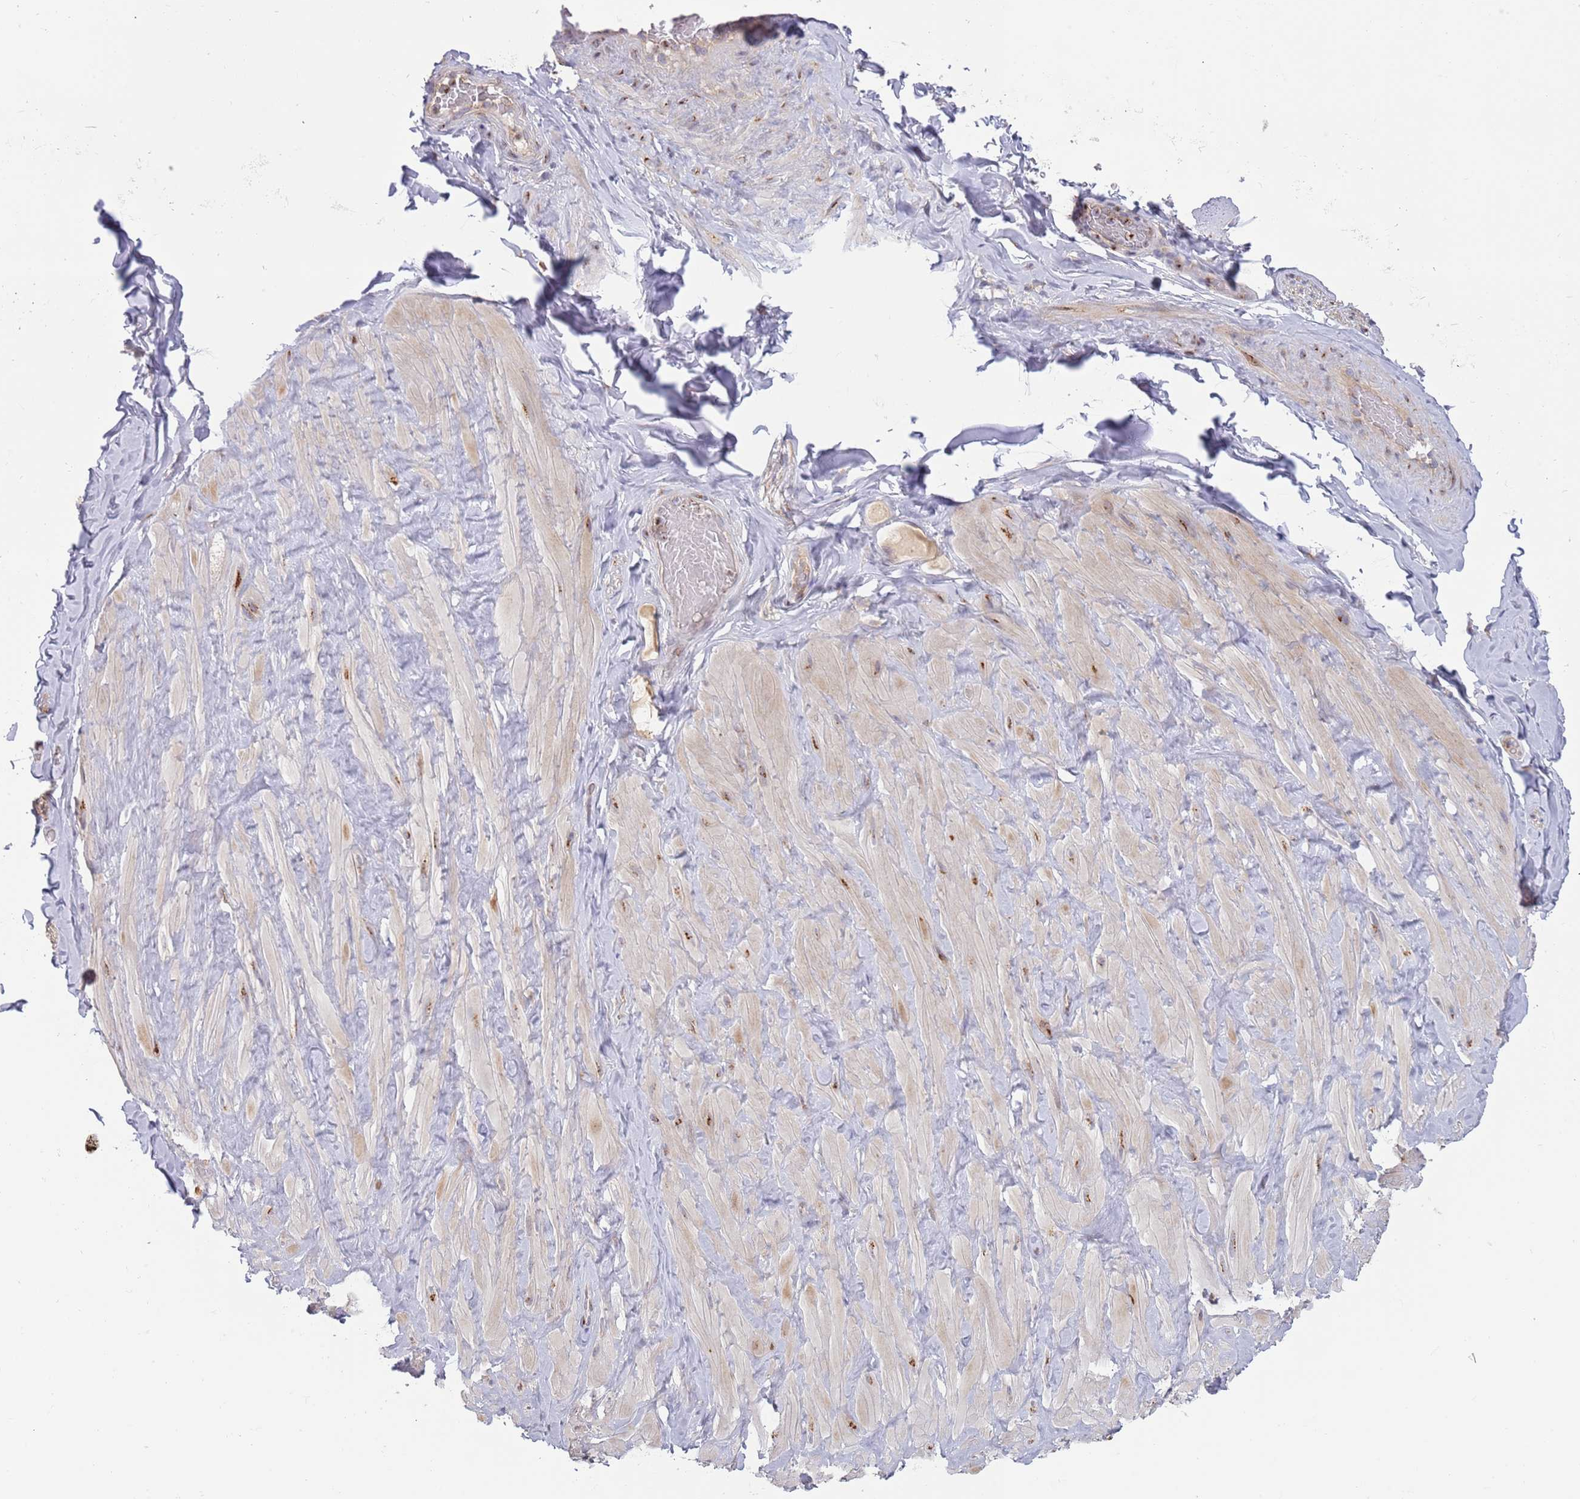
{"staining": {"intensity": "moderate", "quantity": "25%-75%", "location": "cytoplasmic/membranous"}, "tissue": "soft tissue", "cell_type": "Chondrocytes", "image_type": "normal", "snomed": [{"axis": "morphology", "description": "Normal tissue, NOS"}, {"axis": "topography", "description": "Soft tissue"}, {"axis": "topography", "description": "Vascular tissue"}], "caption": "High-power microscopy captured an immunohistochemistry histopathology image of unremarkable soft tissue, revealing moderate cytoplasmic/membranous expression in about 25%-75% of chondrocytes. The staining was performed using DAB, with brown indicating positive protein expression. Nuclei are stained blue with hematoxylin.", "gene": "BTBD7", "patient": {"sex": "male", "age": 41}}